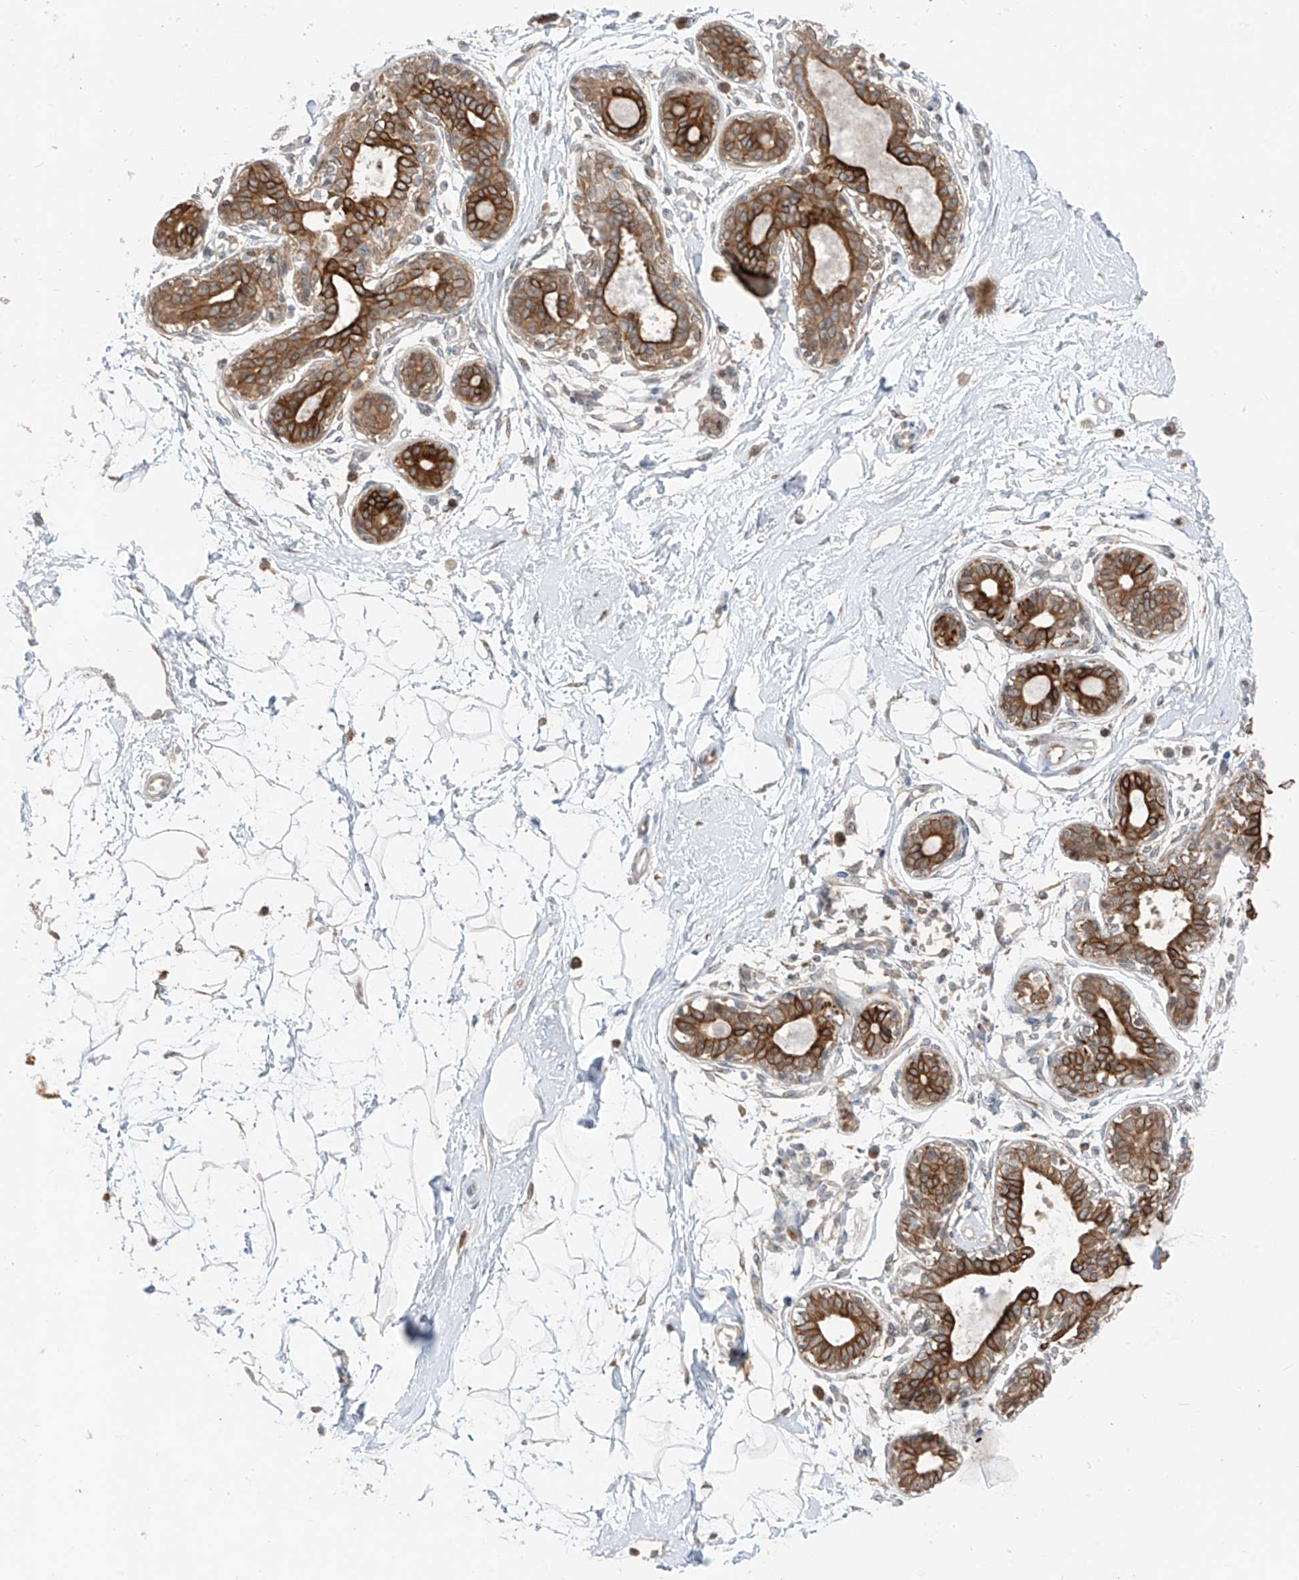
{"staining": {"intensity": "weak", "quantity": "<25%", "location": "cytoplasmic/membranous"}, "tissue": "breast", "cell_type": "Adipocytes", "image_type": "normal", "snomed": [{"axis": "morphology", "description": "Normal tissue, NOS"}, {"axis": "topography", "description": "Breast"}], "caption": "This is an immunohistochemistry micrograph of normal human breast. There is no staining in adipocytes.", "gene": "COLGALT2", "patient": {"sex": "female", "age": 45}}